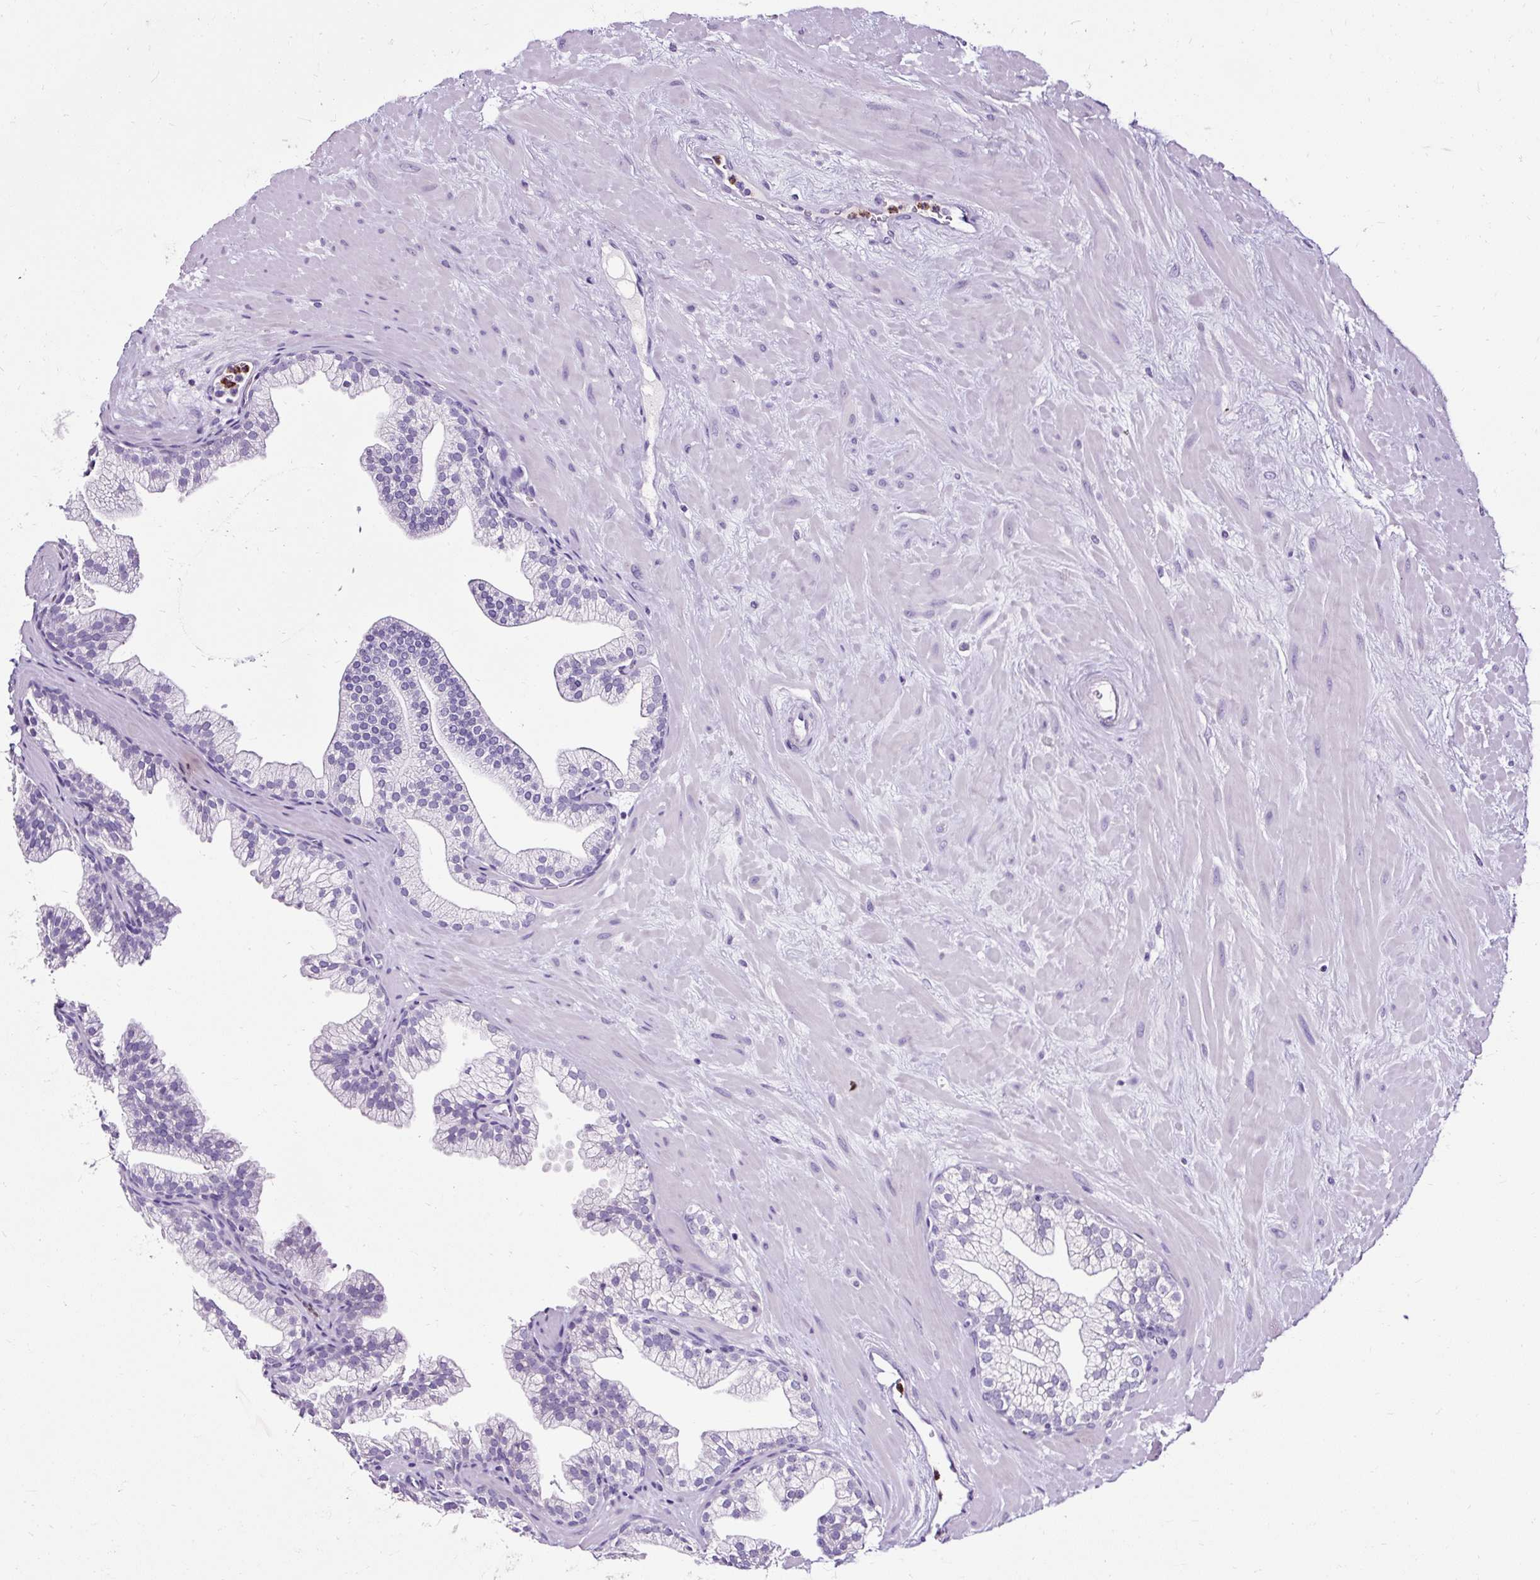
{"staining": {"intensity": "negative", "quantity": "none", "location": "none"}, "tissue": "prostate", "cell_type": "Glandular cells", "image_type": "normal", "snomed": [{"axis": "morphology", "description": "Normal tissue, NOS"}, {"axis": "topography", "description": "Prostate"}, {"axis": "topography", "description": "Peripheral nerve tissue"}], "caption": "Immunohistochemistry (IHC) image of normal prostate stained for a protein (brown), which shows no staining in glandular cells. (DAB immunohistochemistry visualized using brightfield microscopy, high magnification).", "gene": "SLC7A8", "patient": {"sex": "male", "age": 61}}